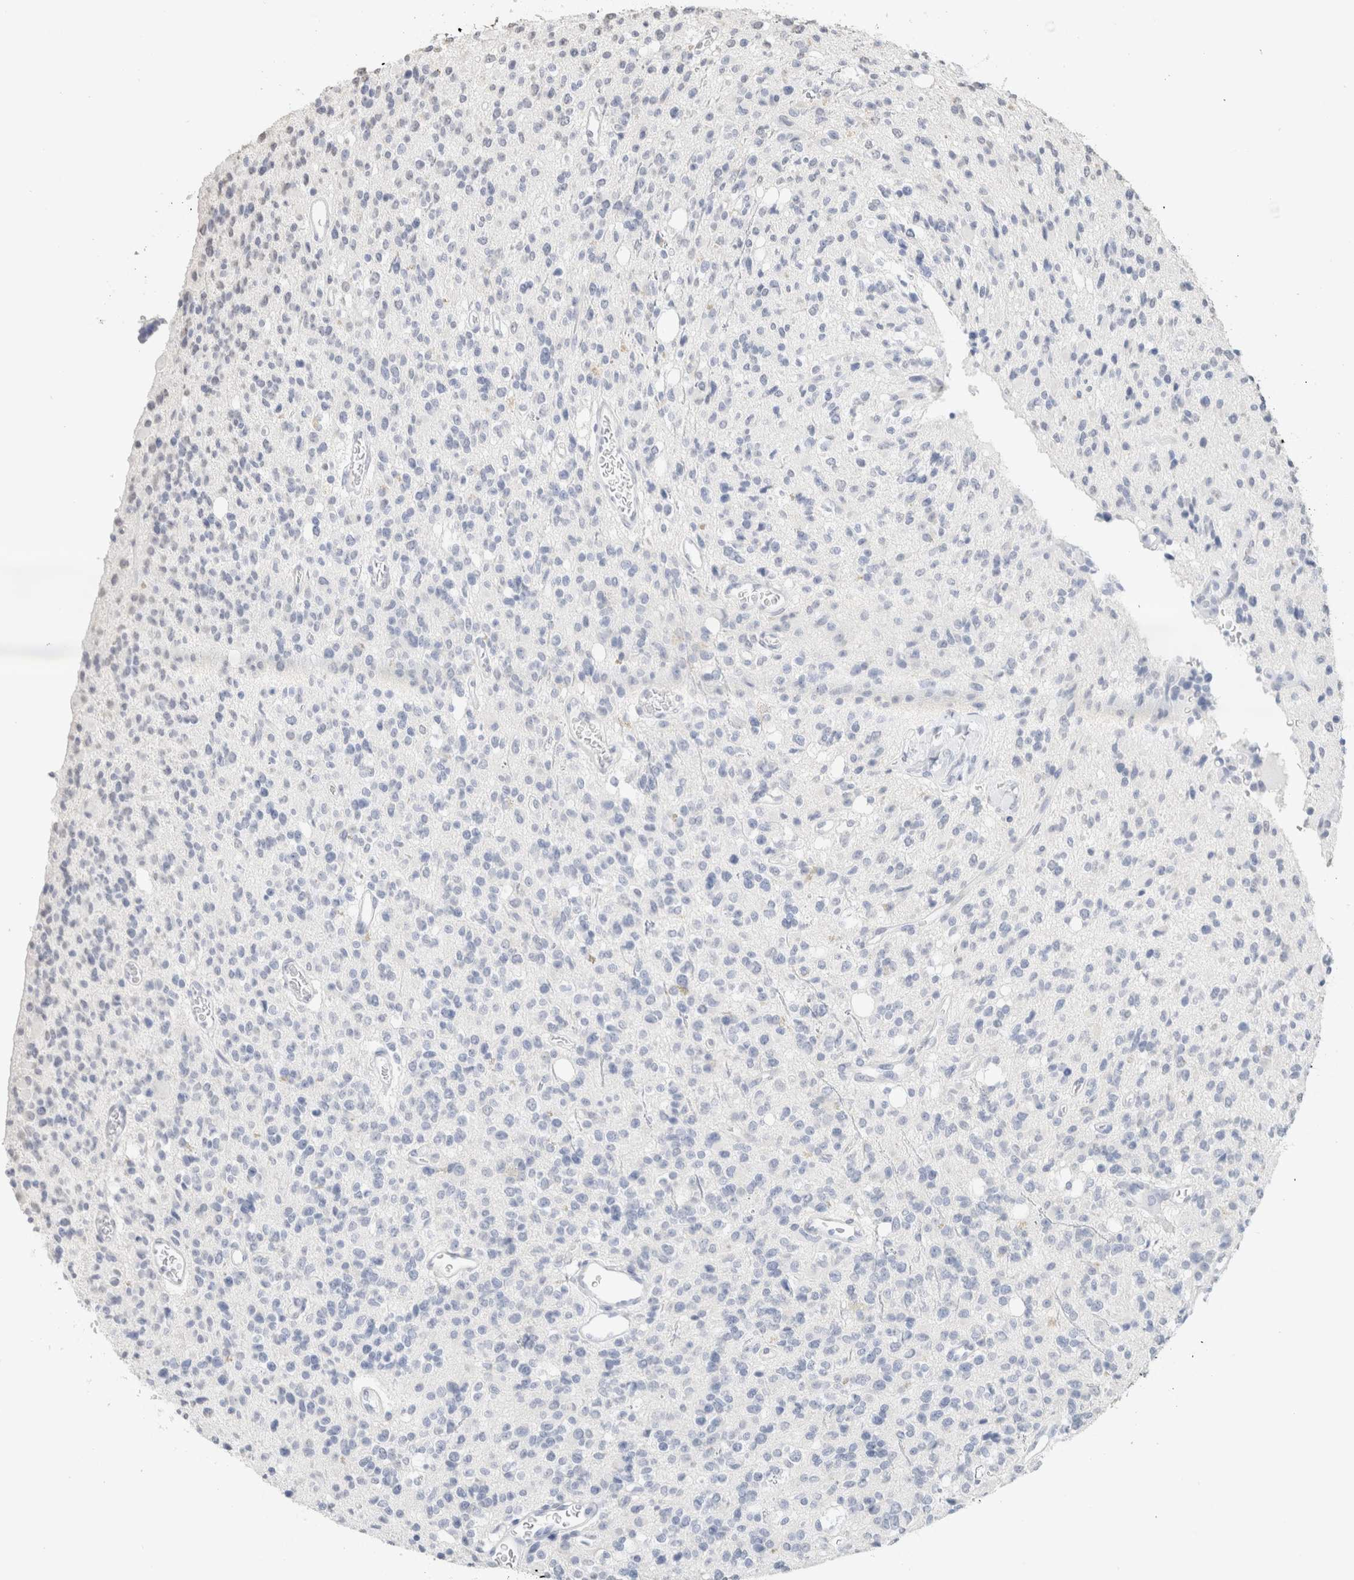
{"staining": {"intensity": "negative", "quantity": "none", "location": "none"}, "tissue": "glioma", "cell_type": "Tumor cells", "image_type": "cancer", "snomed": [{"axis": "morphology", "description": "Glioma, malignant, High grade"}, {"axis": "topography", "description": "Brain"}], "caption": "Immunohistochemical staining of human glioma displays no significant staining in tumor cells.", "gene": "CD80", "patient": {"sex": "male", "age": 34}}